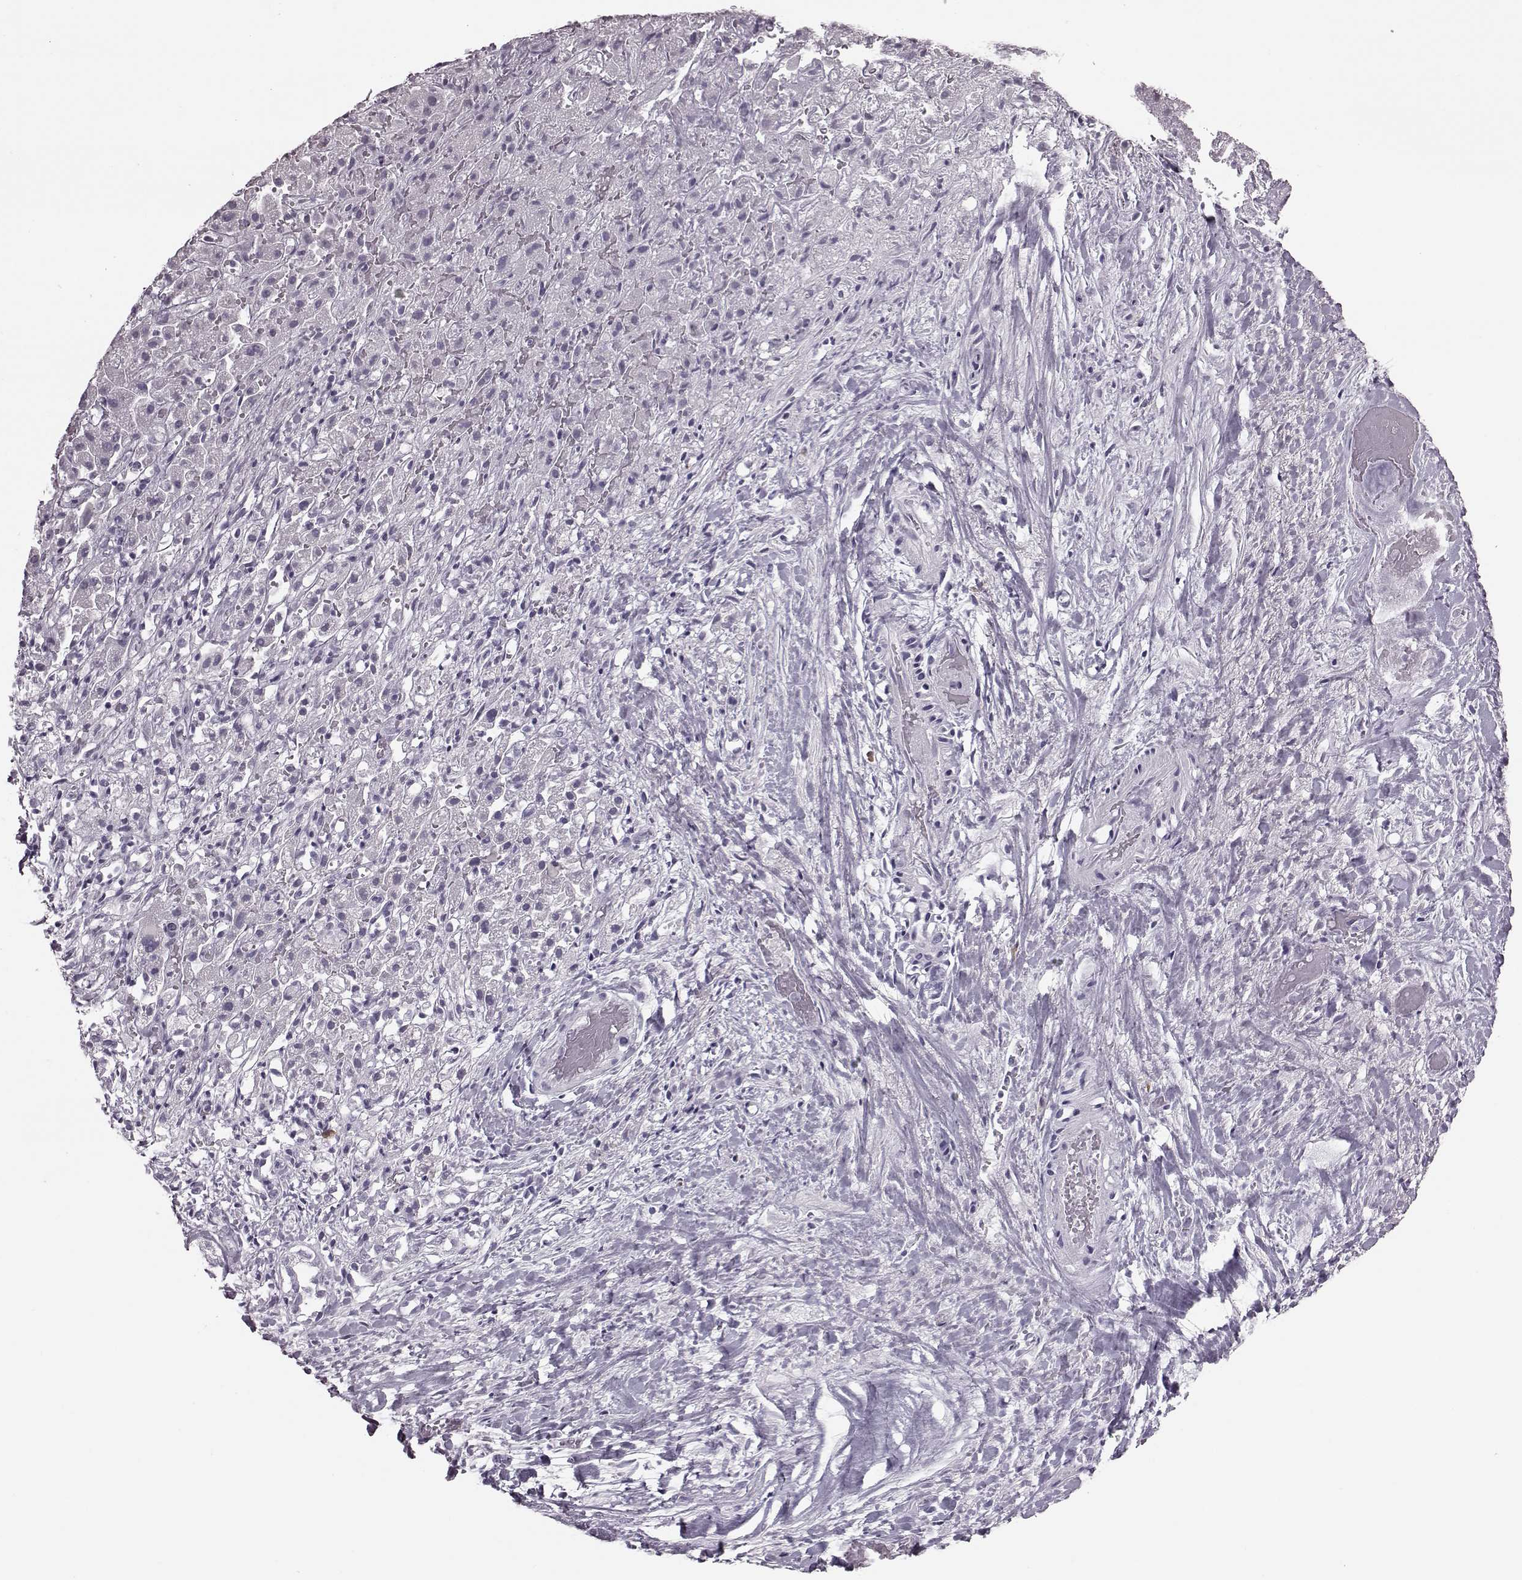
{"staining": {"intensity": "negative", "quantity": "none", "location": "none"}, "tissue": "liver cancer", "cell_type": "Tumor cells", "image_type": "cancer", "snomed": [{"axis": "morphology", "description": "Cholangiocarcinoma"}, {"axis": "topography", "description": "Liver"}], "caption": "A histopathology image of liver cholangiocarcinoma stained for a protein displays no brown staining in tumor cells. The staining was performed using DAB to visualize the protein expression in brown, while the nuclei were stained in blue with hematoxylin (Magnification: 20x).", "gene": "JSRP1", "patient": {"sex": "female", "age": 52}}